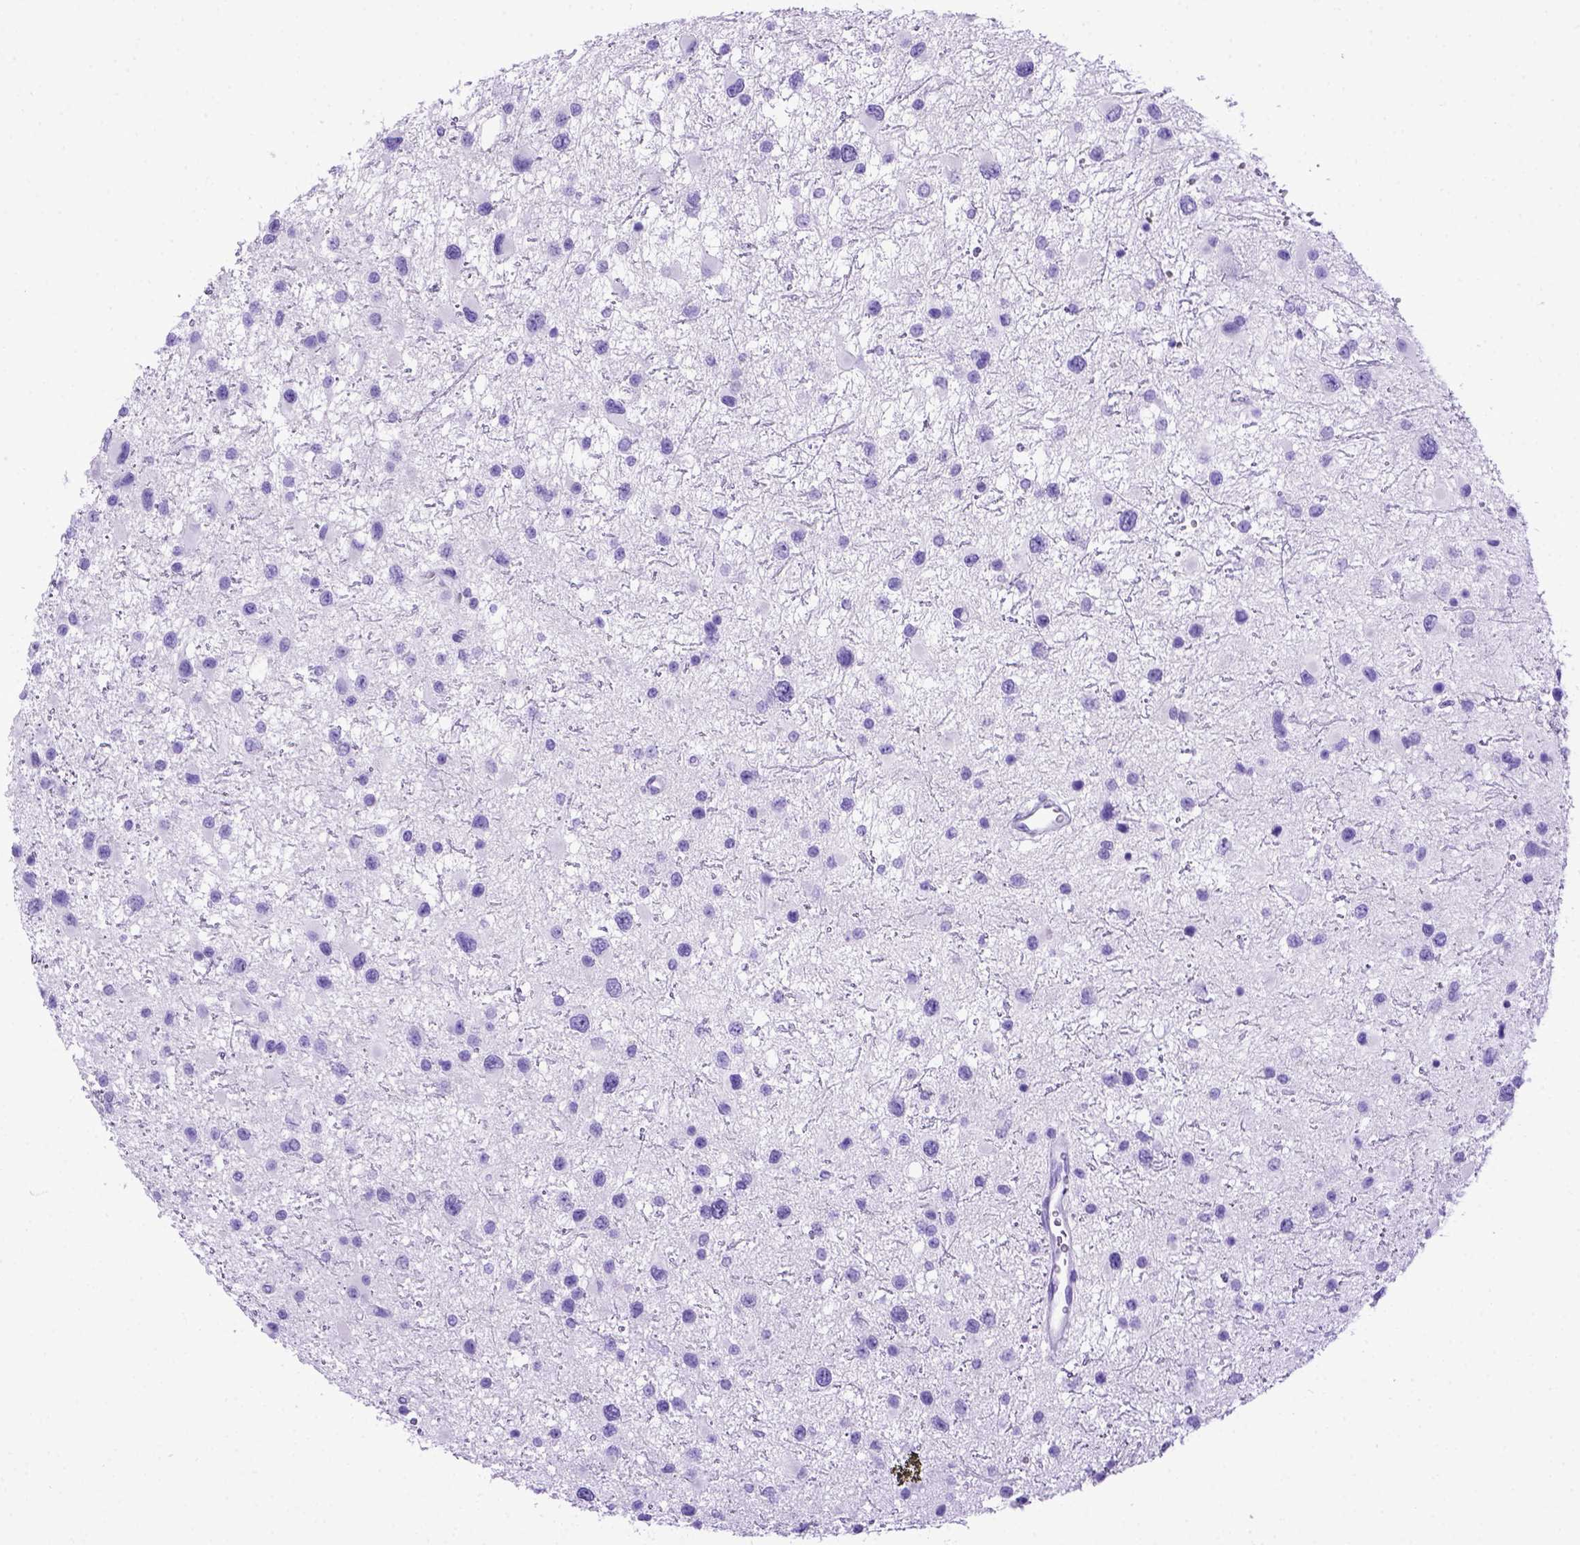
{"staining": {"intensity": "negative", "quantity": "none", "location": "none"}, "tissue": "glioma", "cell_type": "Tumor cells", "image_type": "cancer", "snomed": [{"axis": "morphology", "description": "Glioma, malignant, Low grade"}, {"axis": "topography", "description": "Brain"}], "caption": "Human malignant glioma (low-grade) stained for a protein using immunohistochemistry demonstrates no staining in tumor cells.", "gene": "MEOX2", "patient": {"sex": "female", "age": 32}}